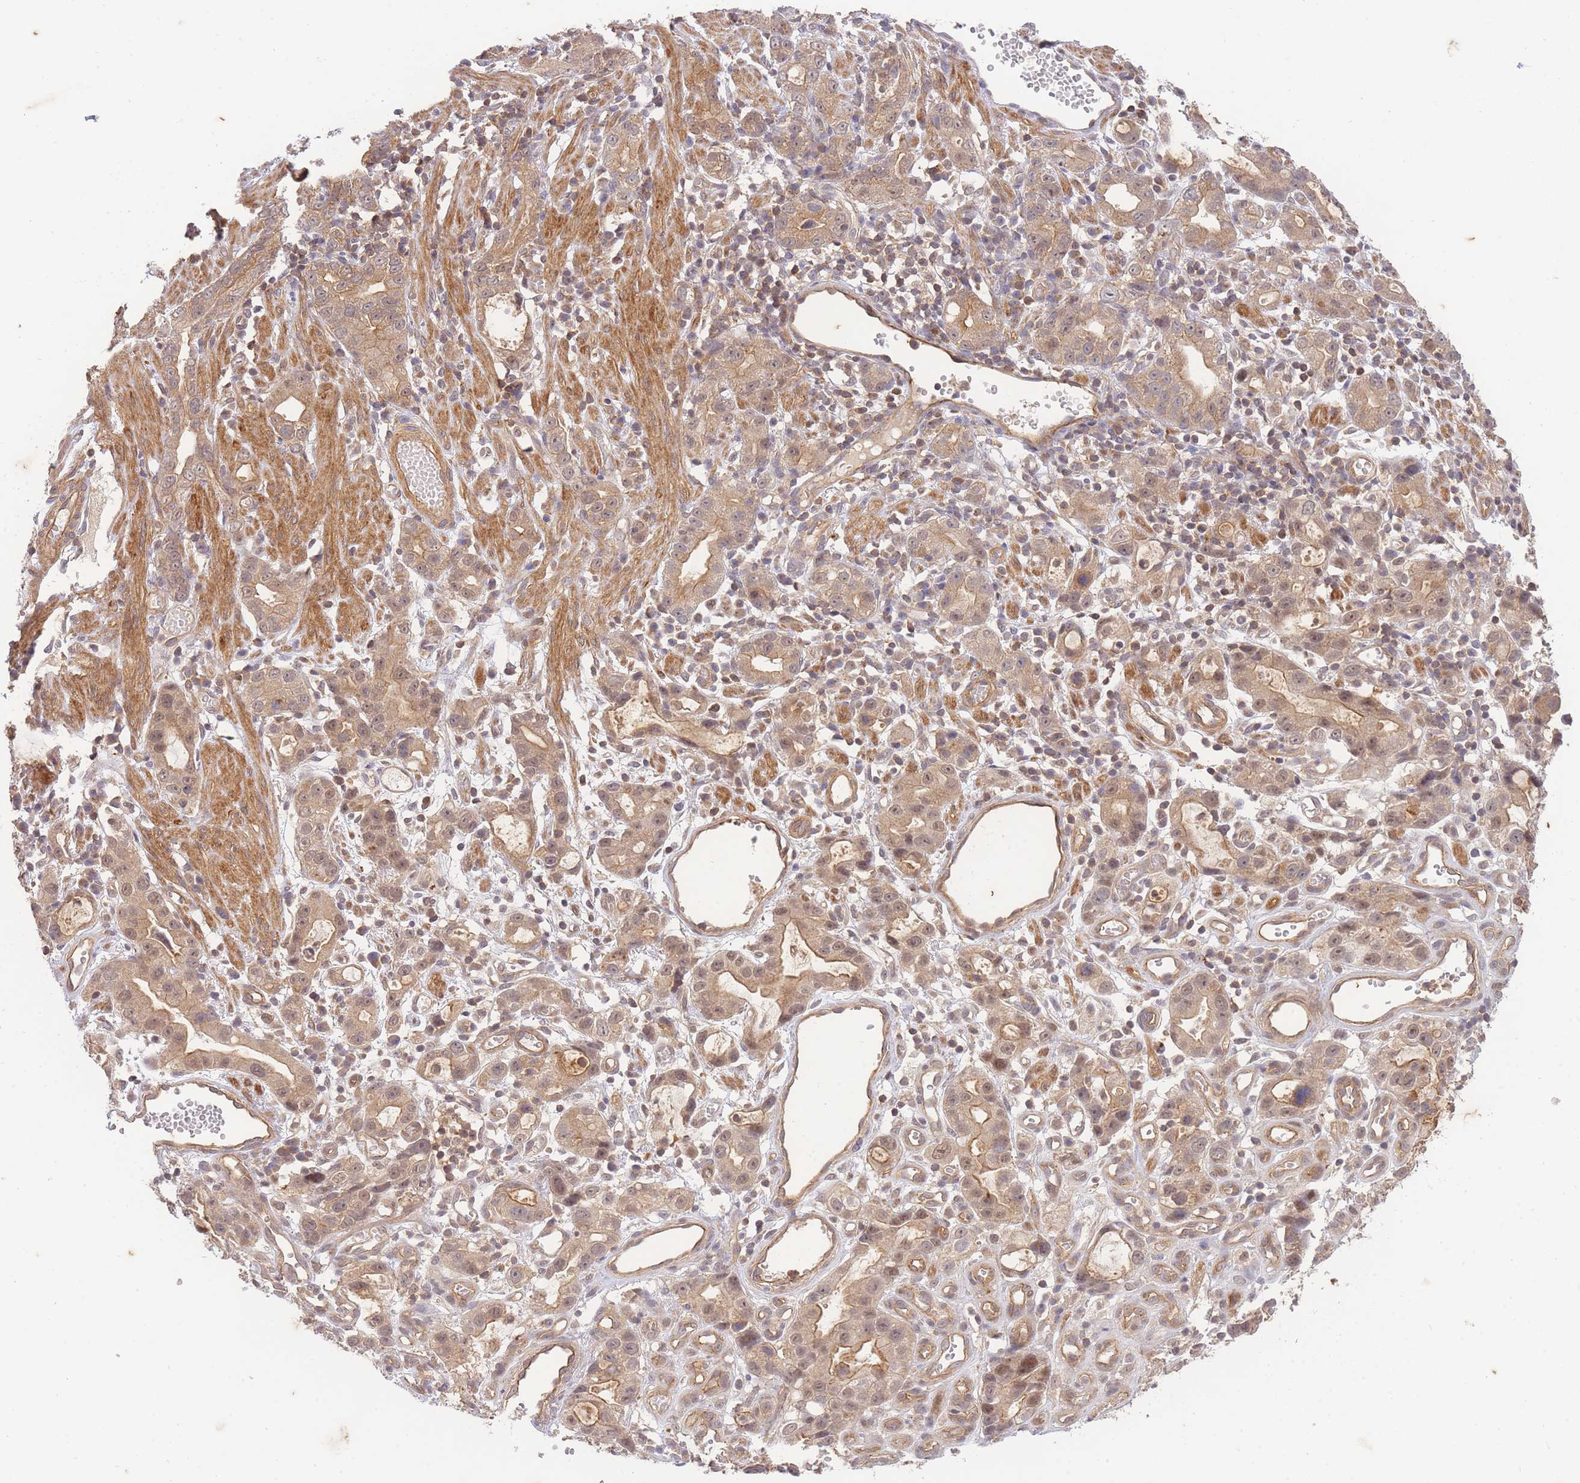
{"staining": {"intensity": "moderate", "quantity": ">75%", "location": "cytoplasmic/membranous"}, "tissue": "stomach cancer", "cell_type": "Tumor cells", "image_type": "cancer", "snomed": [{"axis": "morphology", "description": "Adenocarcinoma, NOS"}, {"axis": "topography", "description": "Stomach"}], "caption": "About >75% of tumor cells in stomach cancer display moderate cytoplasmic/membranous protein staining as visualized by brown immunohistochemical staining.", "gene": "ST8SIA4", "patient": {"sex": "male", "age": 55}}